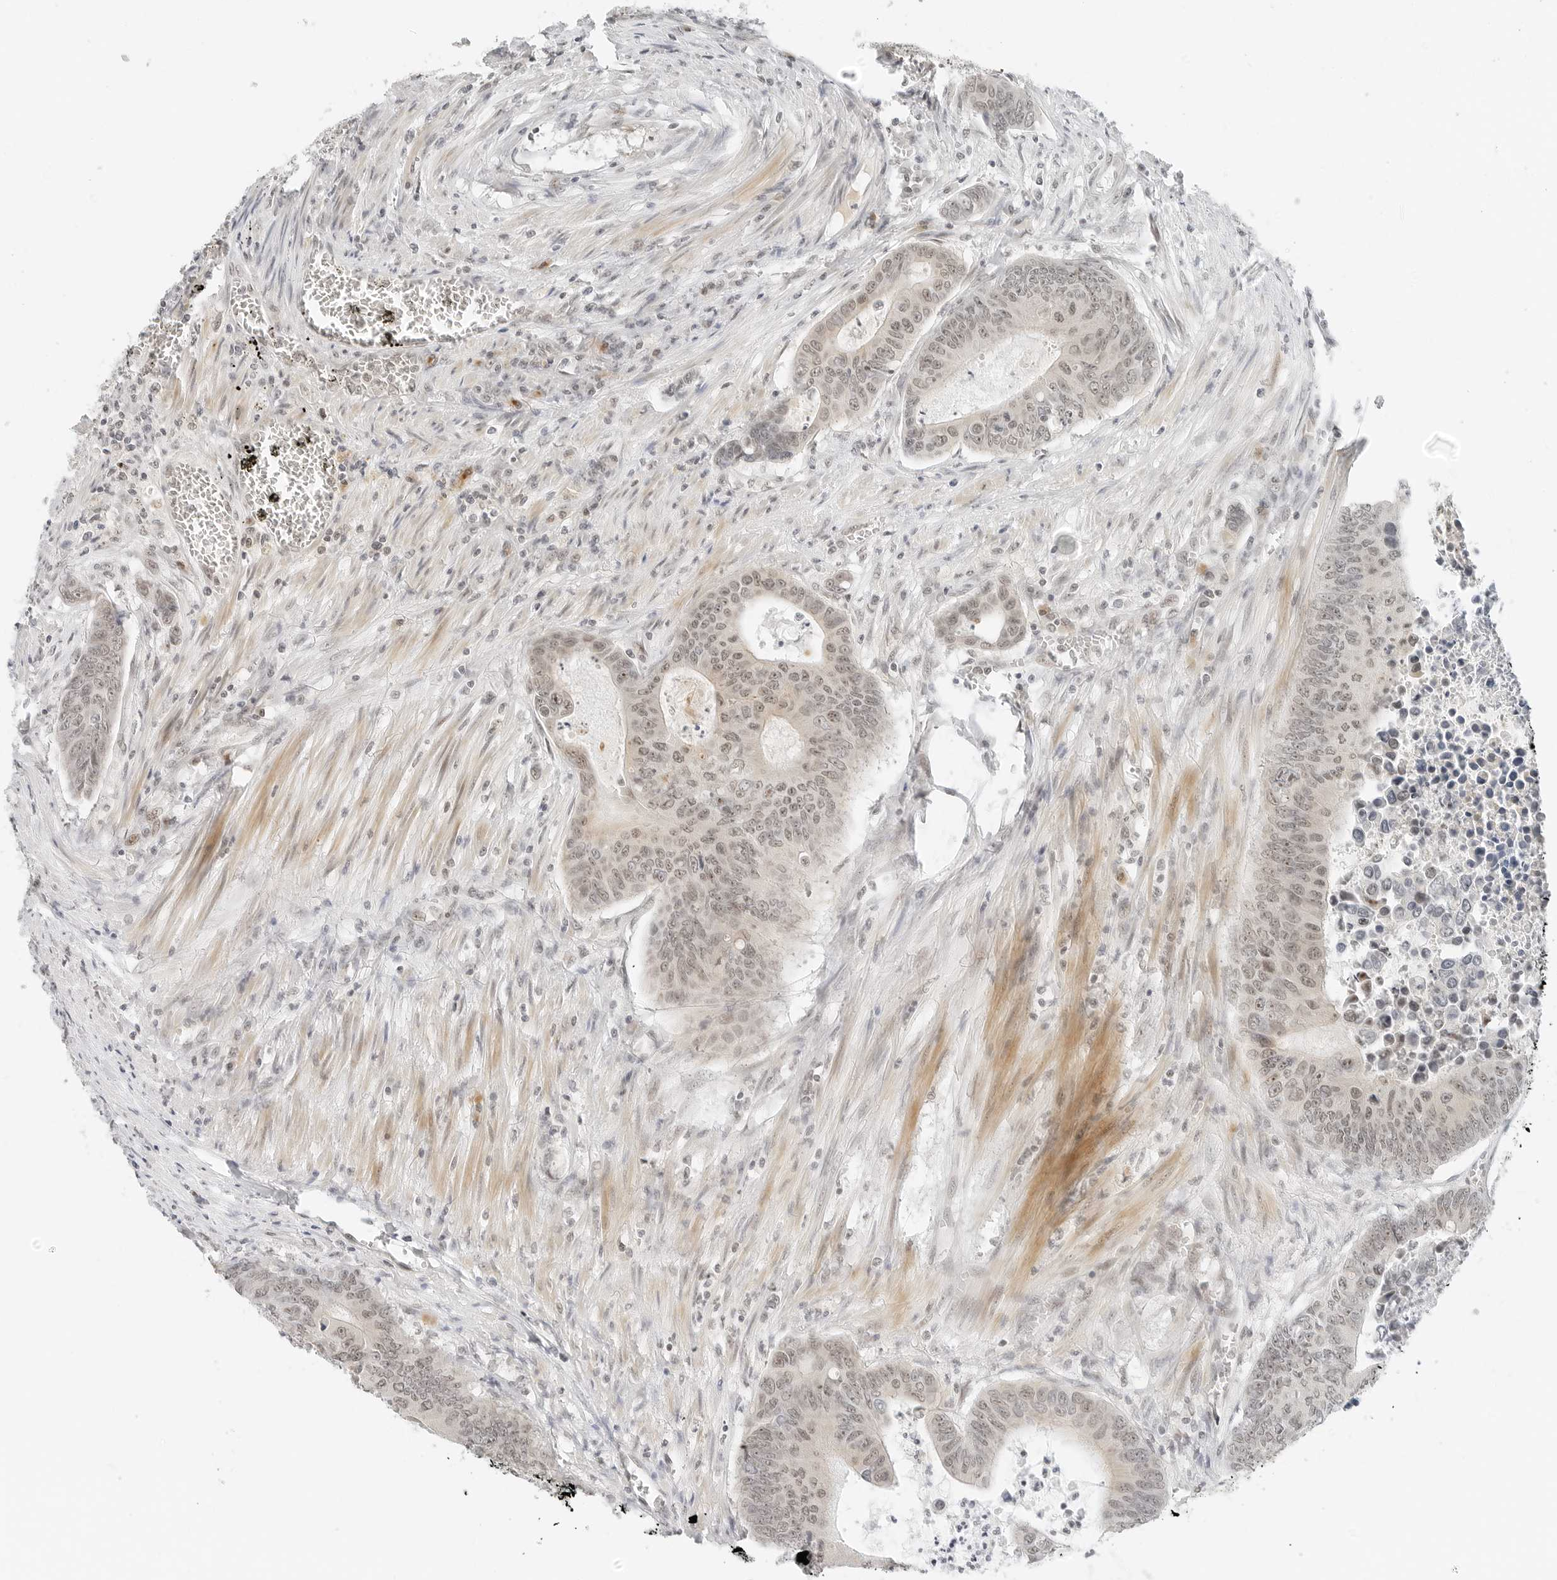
{"staining": {"intensity": "weak", "quantity": ">75%", "location": "nuclear"}, "tissue": "colorectal cancer", "cell_type": "Tumor cells", "image_type": "cancer", "snomed": [{"axis": "morphology", "description": "Adenocarcinoma, NOS"}, {"axis": "topography", "description": "Colon"}], "caption": "The photomicrograph demonstrates immunohistochemical staining of adenocarcinoma (colorectal). There is weak nuclear expression is seen in about >75% of tumor cells.", "gene": "NEO1", "patient": {"sex": "male", "age": 87}}